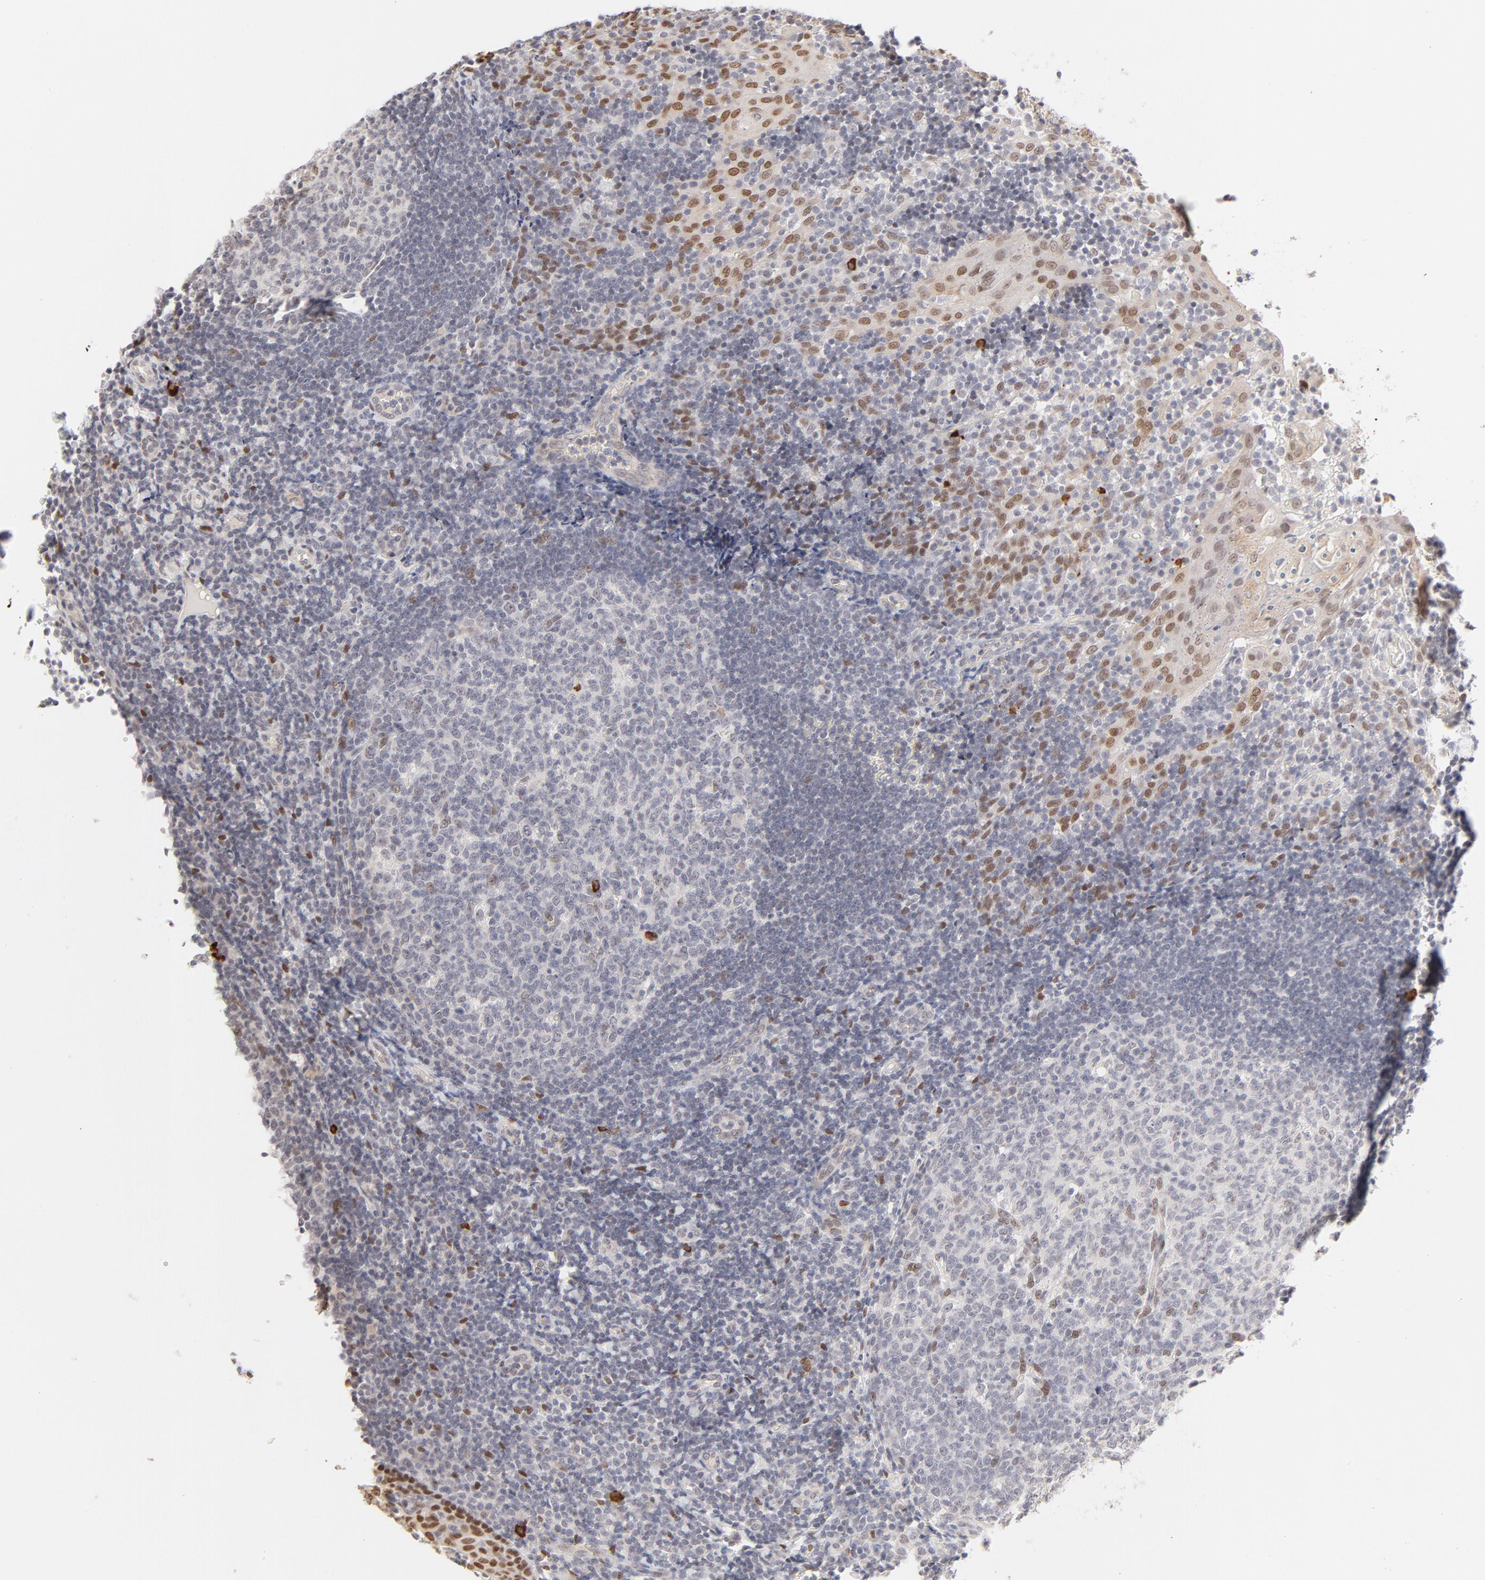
{"staining": {"intensity": "moderate", "quantity": "25%-75%", "location": "nuclear"}, "tissue": "tonsil", "cell_type": "Germinal center cells", "image_type": "normal", "snomed": [{"axis": "morphology", "description": "Normal tissue, NOS"}, {"axis": "topography", "description": "Tonsil"}], "caption": "Benign tonsil was stained to show a protein in brown. There is medium levels of moderate nuclear staining in about 25%-75% of germinal center cells. (DAB (3,3'-diaminobenzidine) = brown stain, brightfield microscopy at high magnification).", "gene": "PBX1", "patient": {"sex": "female", "age": 40}}